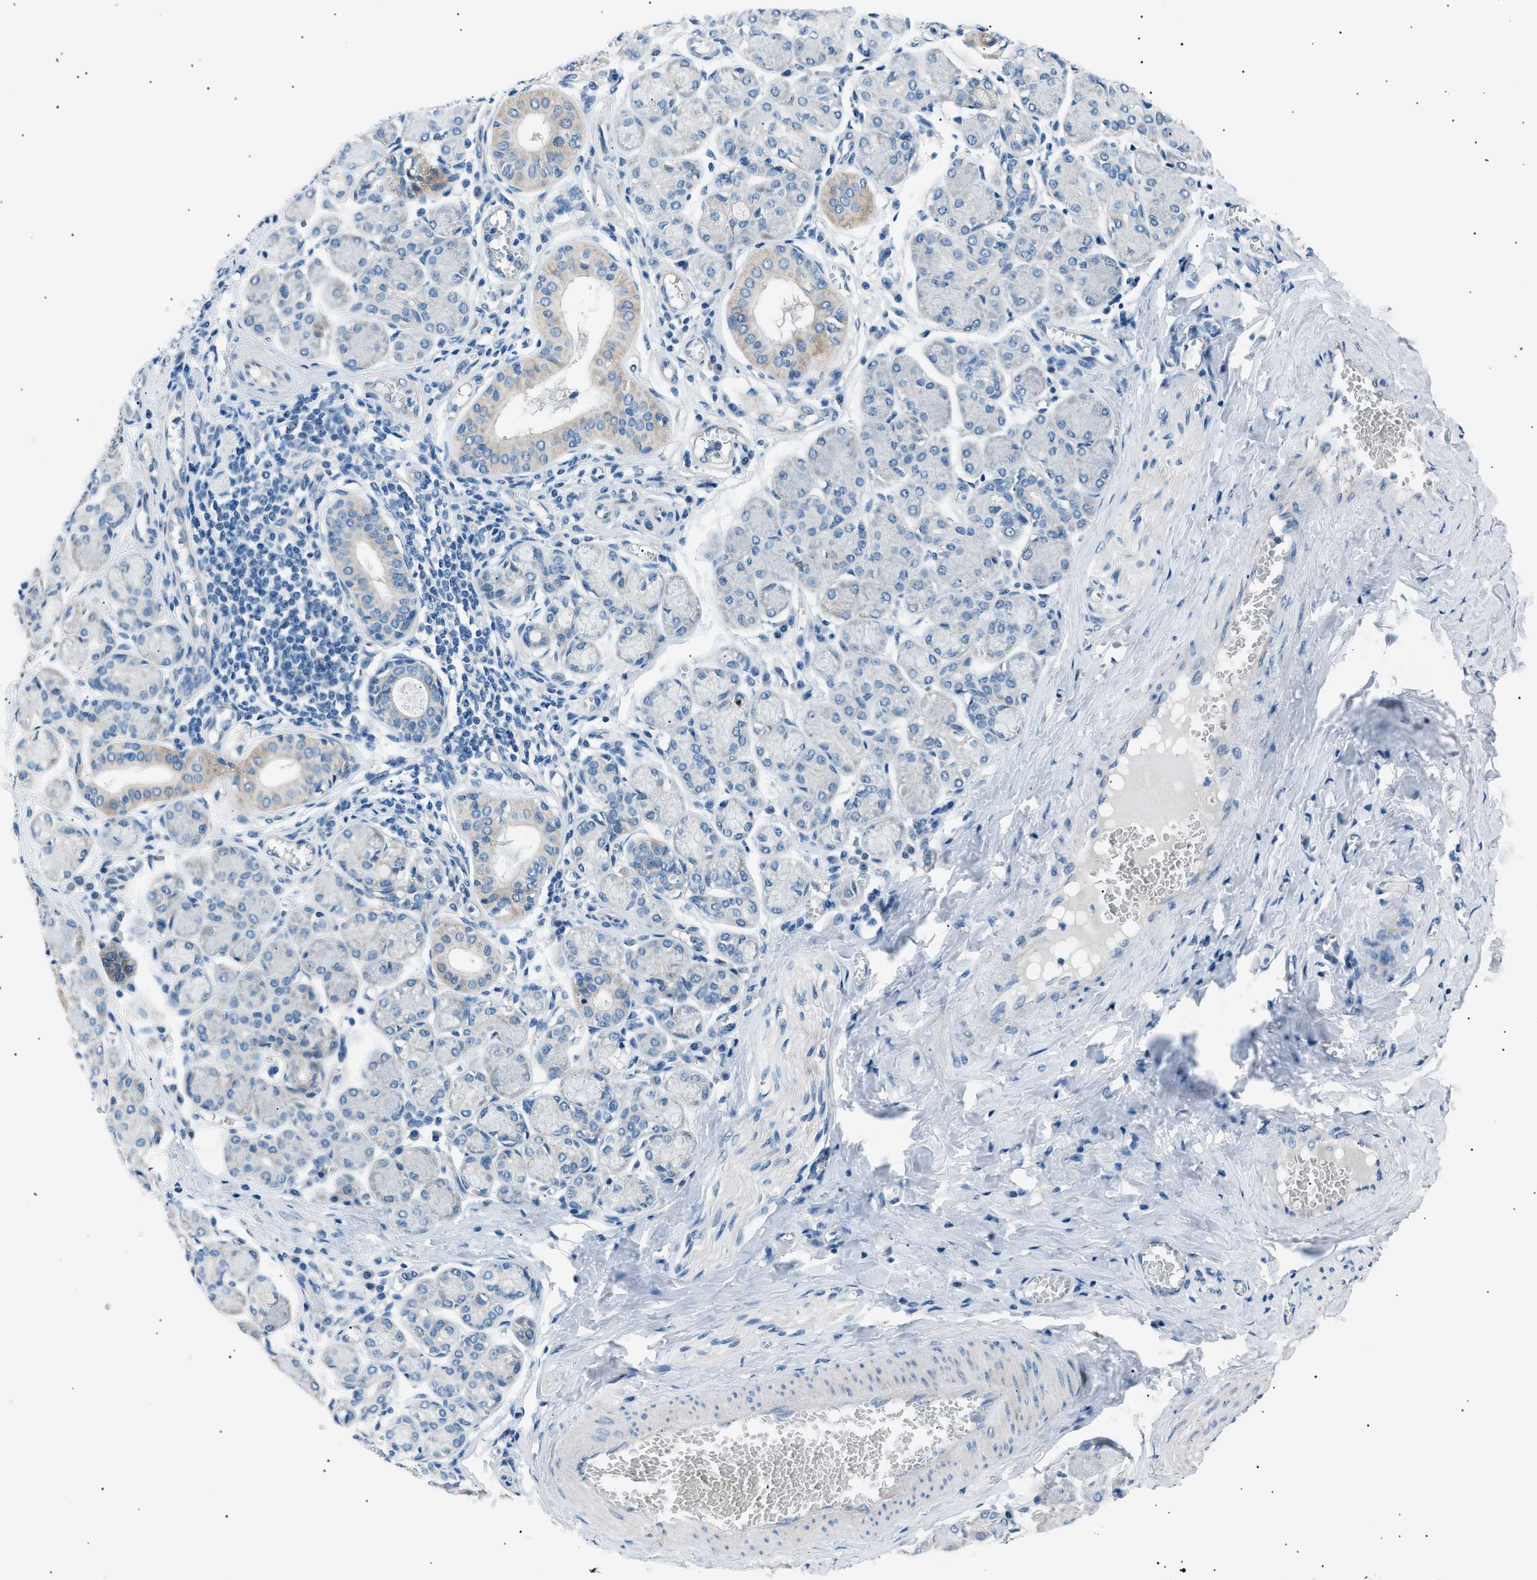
{"staining": {"intensity": "strong", "quantity": "<25%", "location": "cytoplasmic/membranous"}, "tissue": "salivary gland", "cell_type": "Glandular cells", "image_type": "normal", "snomed": [{"axis": "morphology", "description": "Normal tissue, NOS"}, {"axis": "morphology", "description": "Inflammation, NOS"}, {"axis": "topography", "description": "Lymph node"}, {"axis": "topography", "description": "Salivary gland"}], "caption": "Protein staining displays strong cytoplasmic/membranous positivity in approximately <25% of glandular cells in benign salivary gland.", "gene": "LRRC37B", "patient": {"sex": "male", "age": 3}}